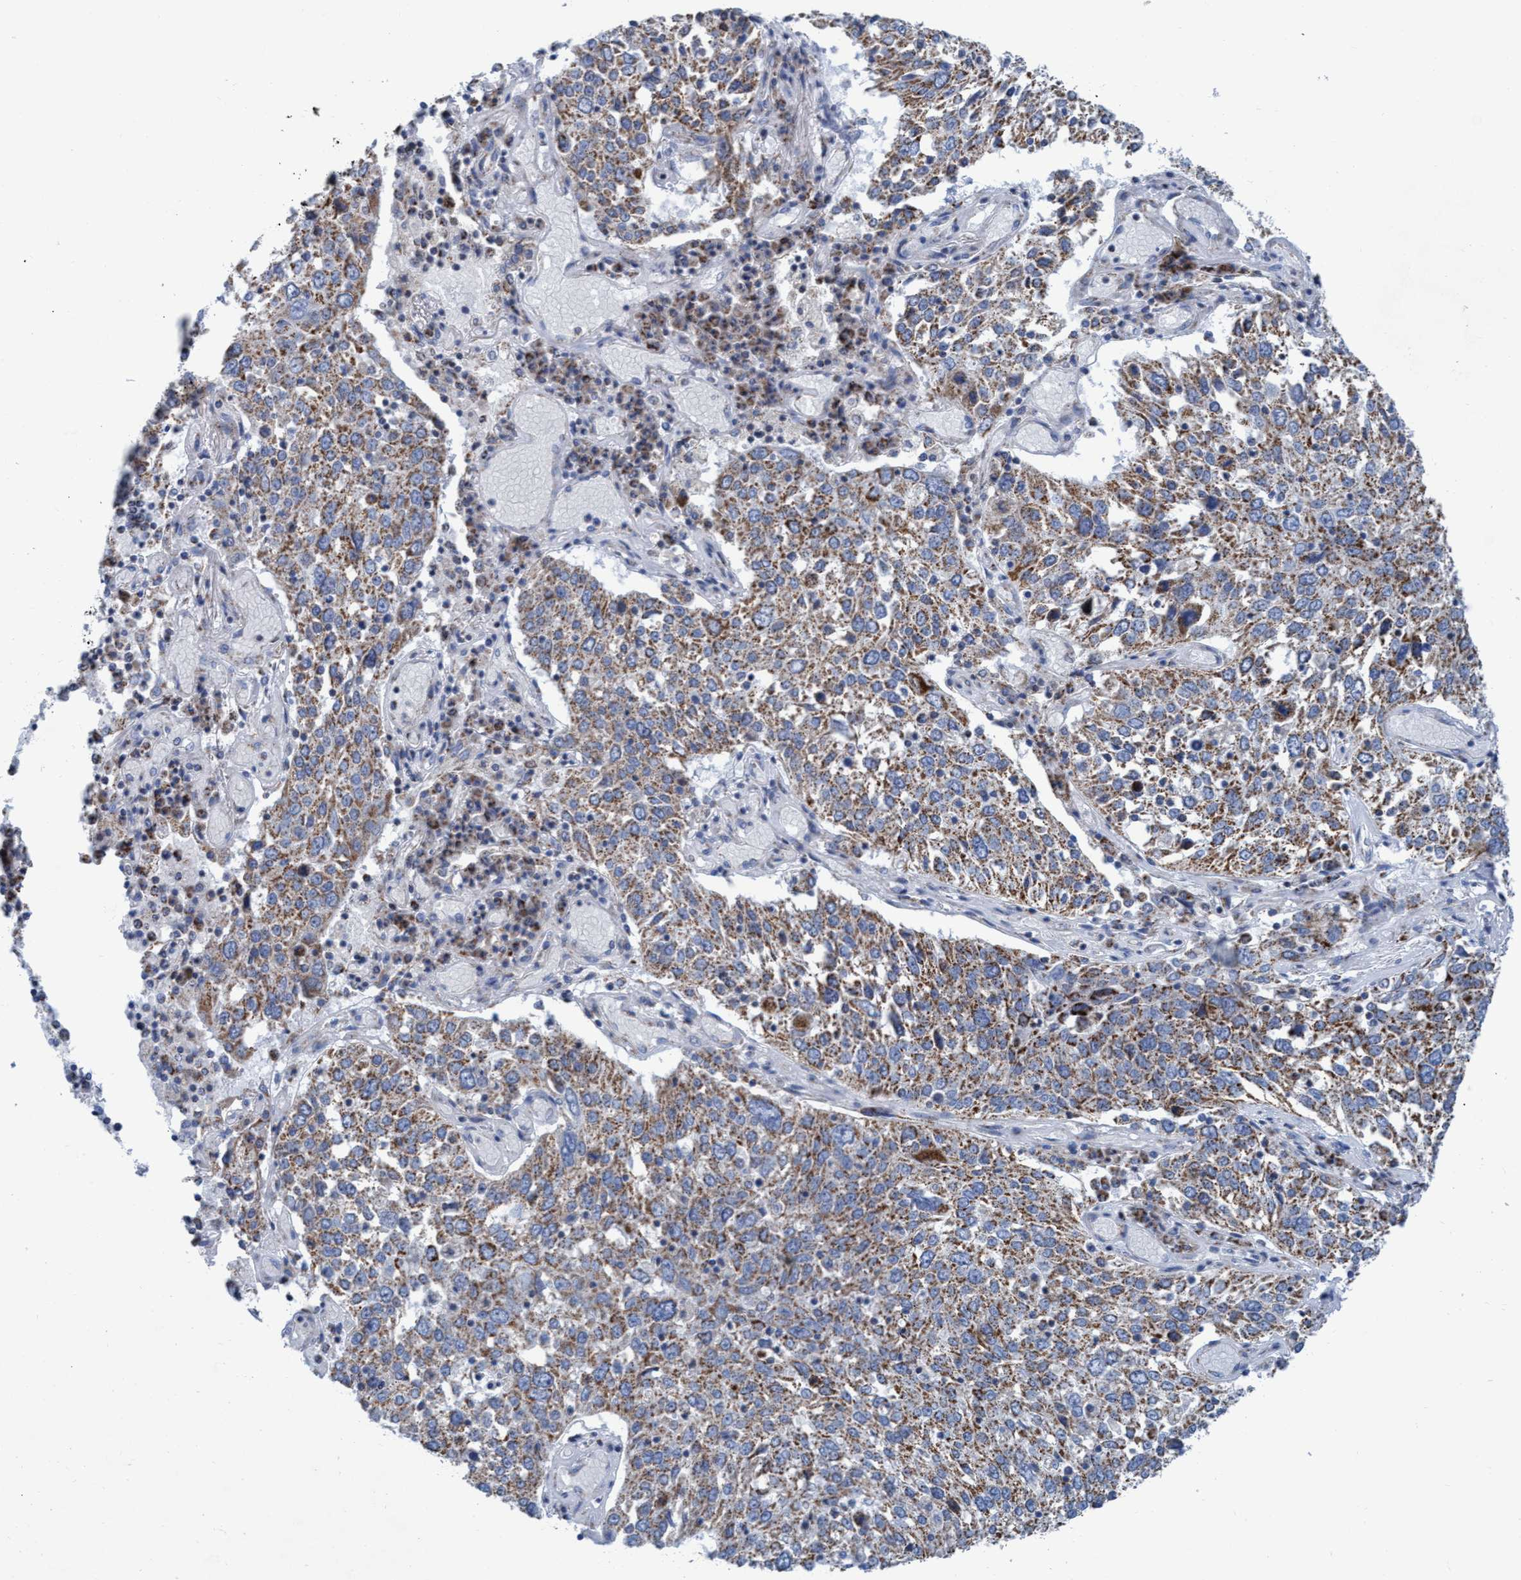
{"staining": {"intensity": "moderate", "quantity": ">75%", "location": "cytoplasmic/membranous"}, "tissue": "lung cancer", "cell_type": "Tumor cells", "image_type": "cancer", "snomed": [{"axis": "morphology", "description": "Squamous cell carcinoma, NOS"}, {"axis": "topography", "description": "Lung"}], "caption": "DAB (3,3'-diaminobenzidine) immunohistochemical staining of lung cancer reveals moderate cytoplasmic/membranous protein positivity in approximately >75% of tumor cells.", "gene": "GGA3", "patient": {"sex": "male", "age": 65}}